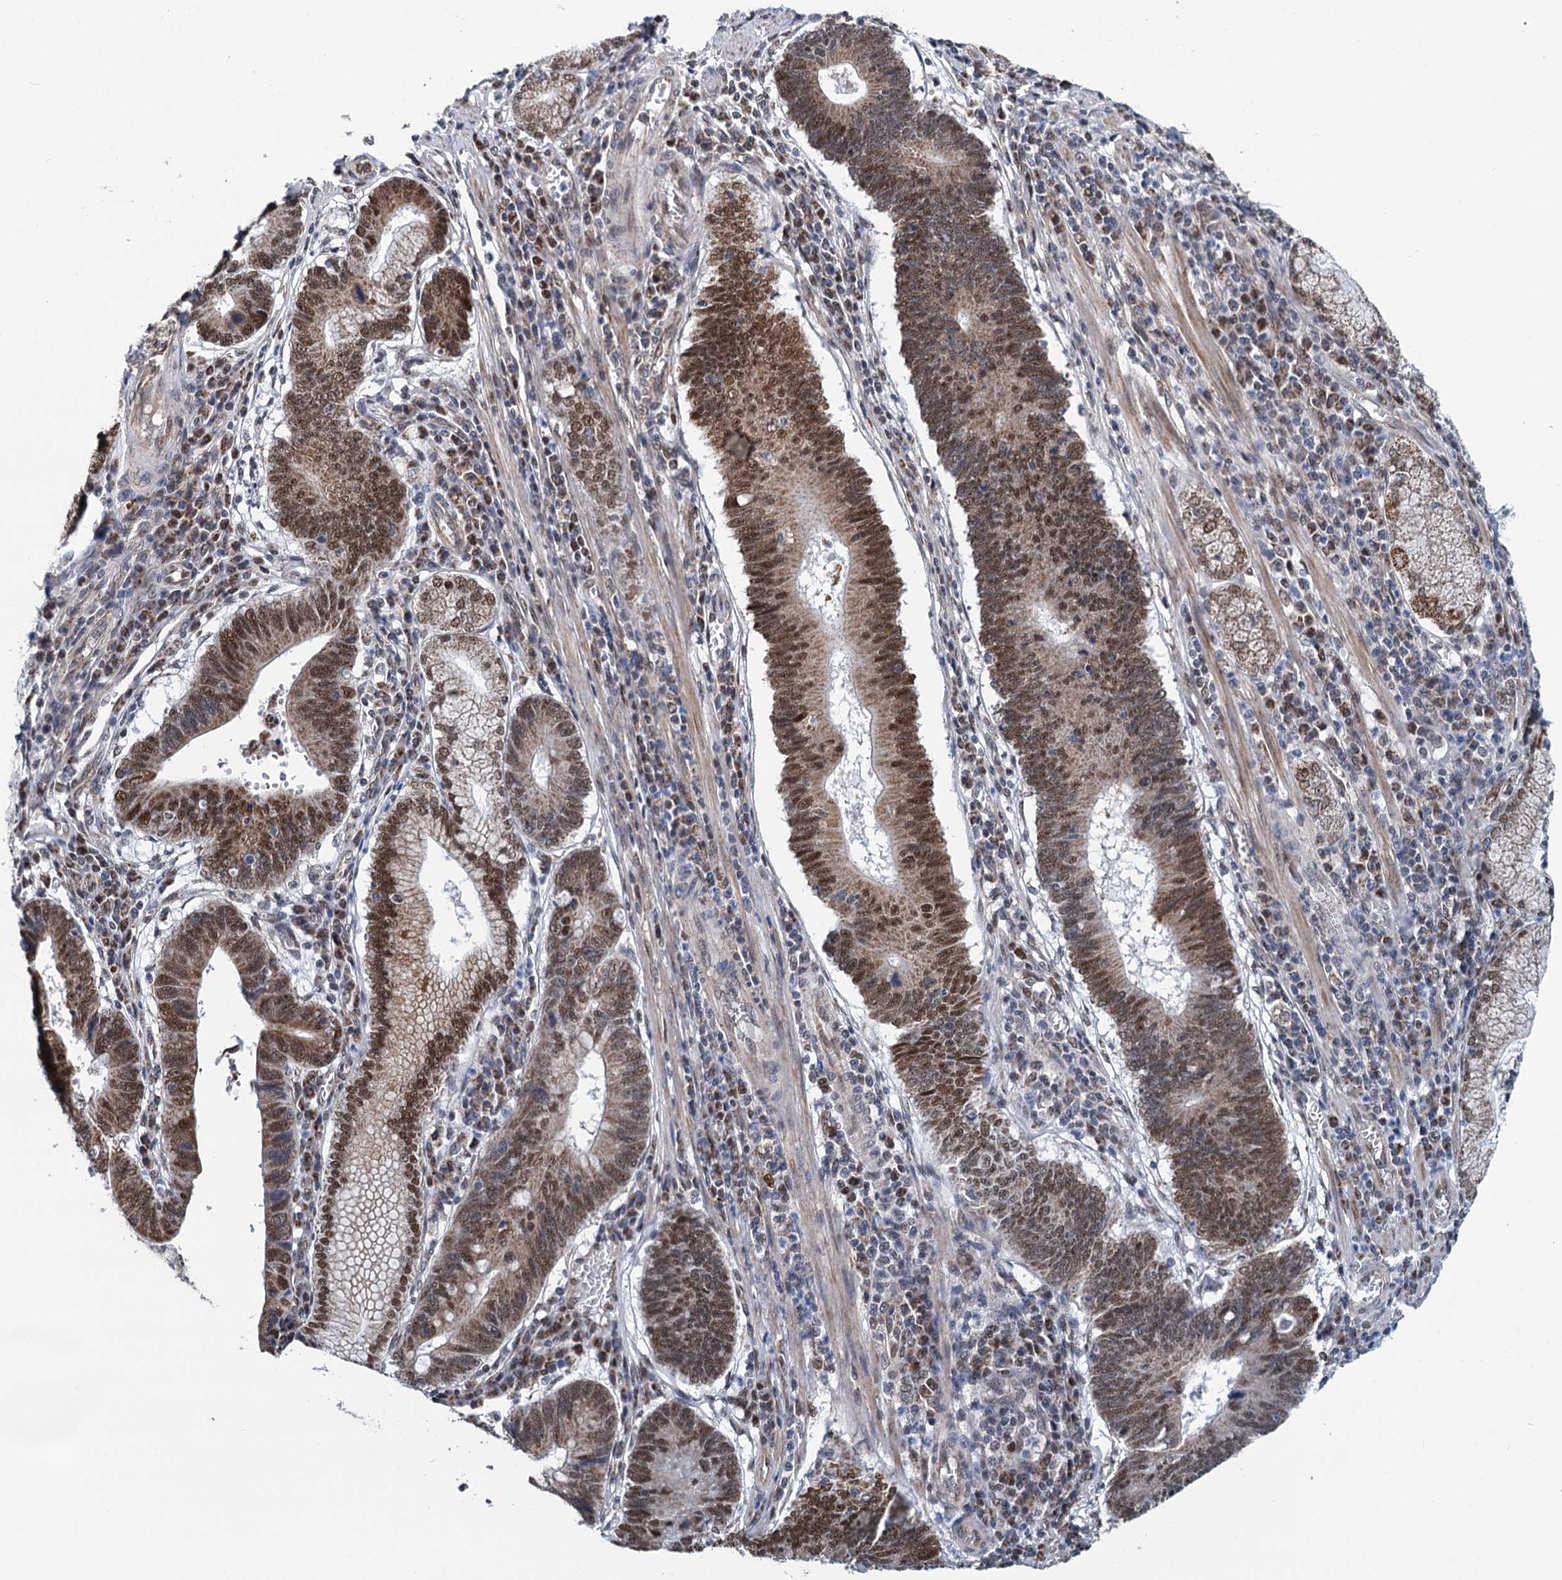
{"staining": {"intensity": "moderate", "quantity": ">75%", "location": "cytoplasmic/membranous,nuclear"}, "tissue": "stomach cancer", "cell_type": "Tumor cells", "image_type": "cancer", "snomed": [{"axis": "morphology", "description": "Adenocarcinoma, NOS"}, {"axis": "topography", "description": "Stomach"}], "caption": "Immunohistochemical staining of human stomach adenocarcinoma demonstrates moderate cytoplasmic/membranous and nuclear protein expression in approximately >75% of tumor cells.", "gene": "MORN3", "patient": {"sex": "male", "age": 59}}